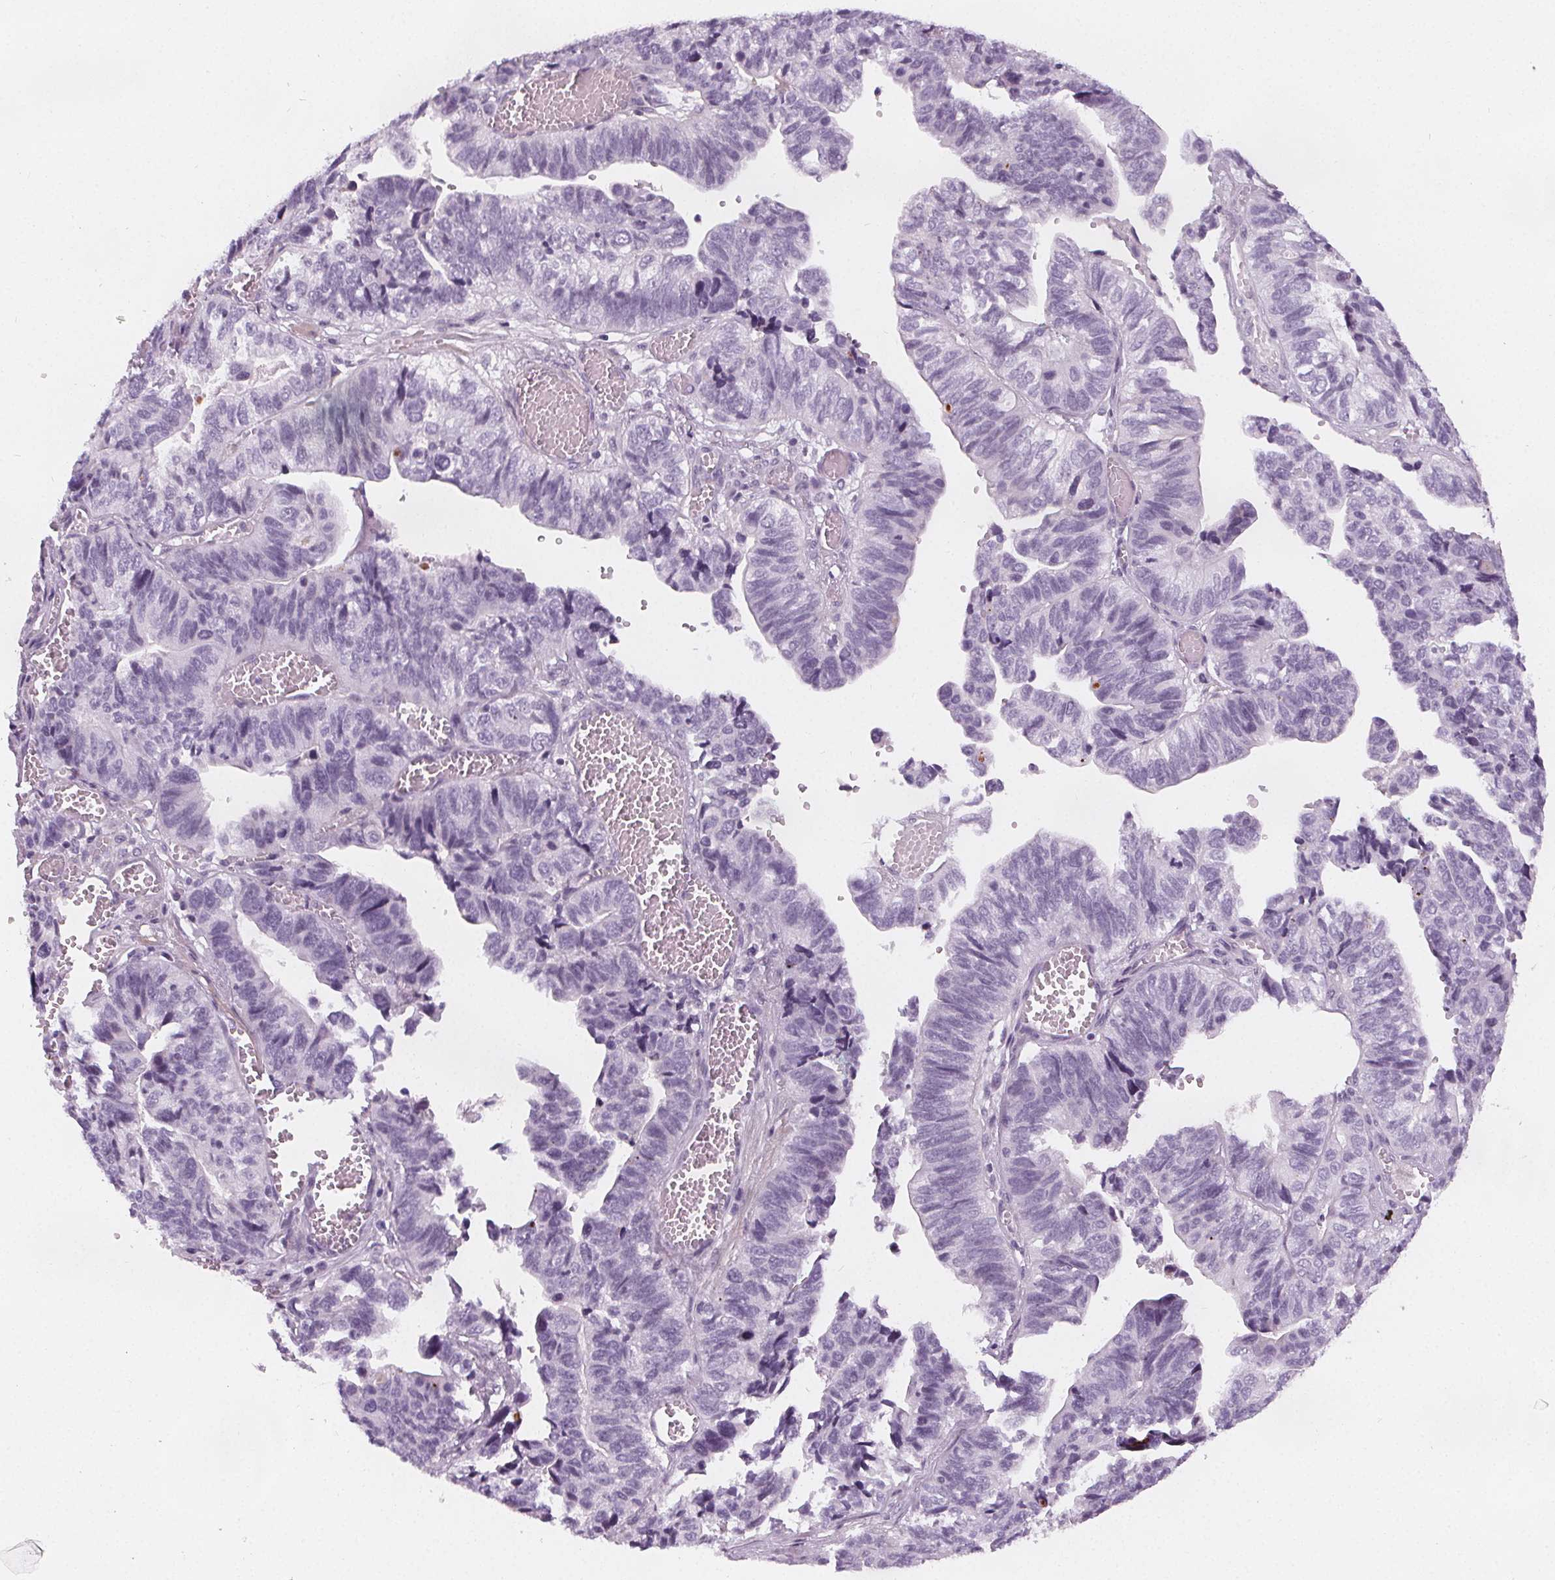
{"staining": {"intensity": "negative", "quantity": "none", "location": "none"}, "tissue": "stomach cancer", "cell_type": "Tumor cells", "image_type": "cancer", "snomed": [{"axis": "morphology", "description": "Adenocarcinoma, NOS"}, {"axis": "topography", "description": "Stomach, upper"}], "caption": "Immunohistochemistry (IHC) photomicrograph of neoplastic tissue: stomach cancer (adenocarcinoma) stained with DAB demonstrates no significant protein positivity in tumor cells. (Brightfield microscopy of DAB IHC at high magnification).", "gene": "SLC5A12", "patient": {"sex": "female", "age": 67}}